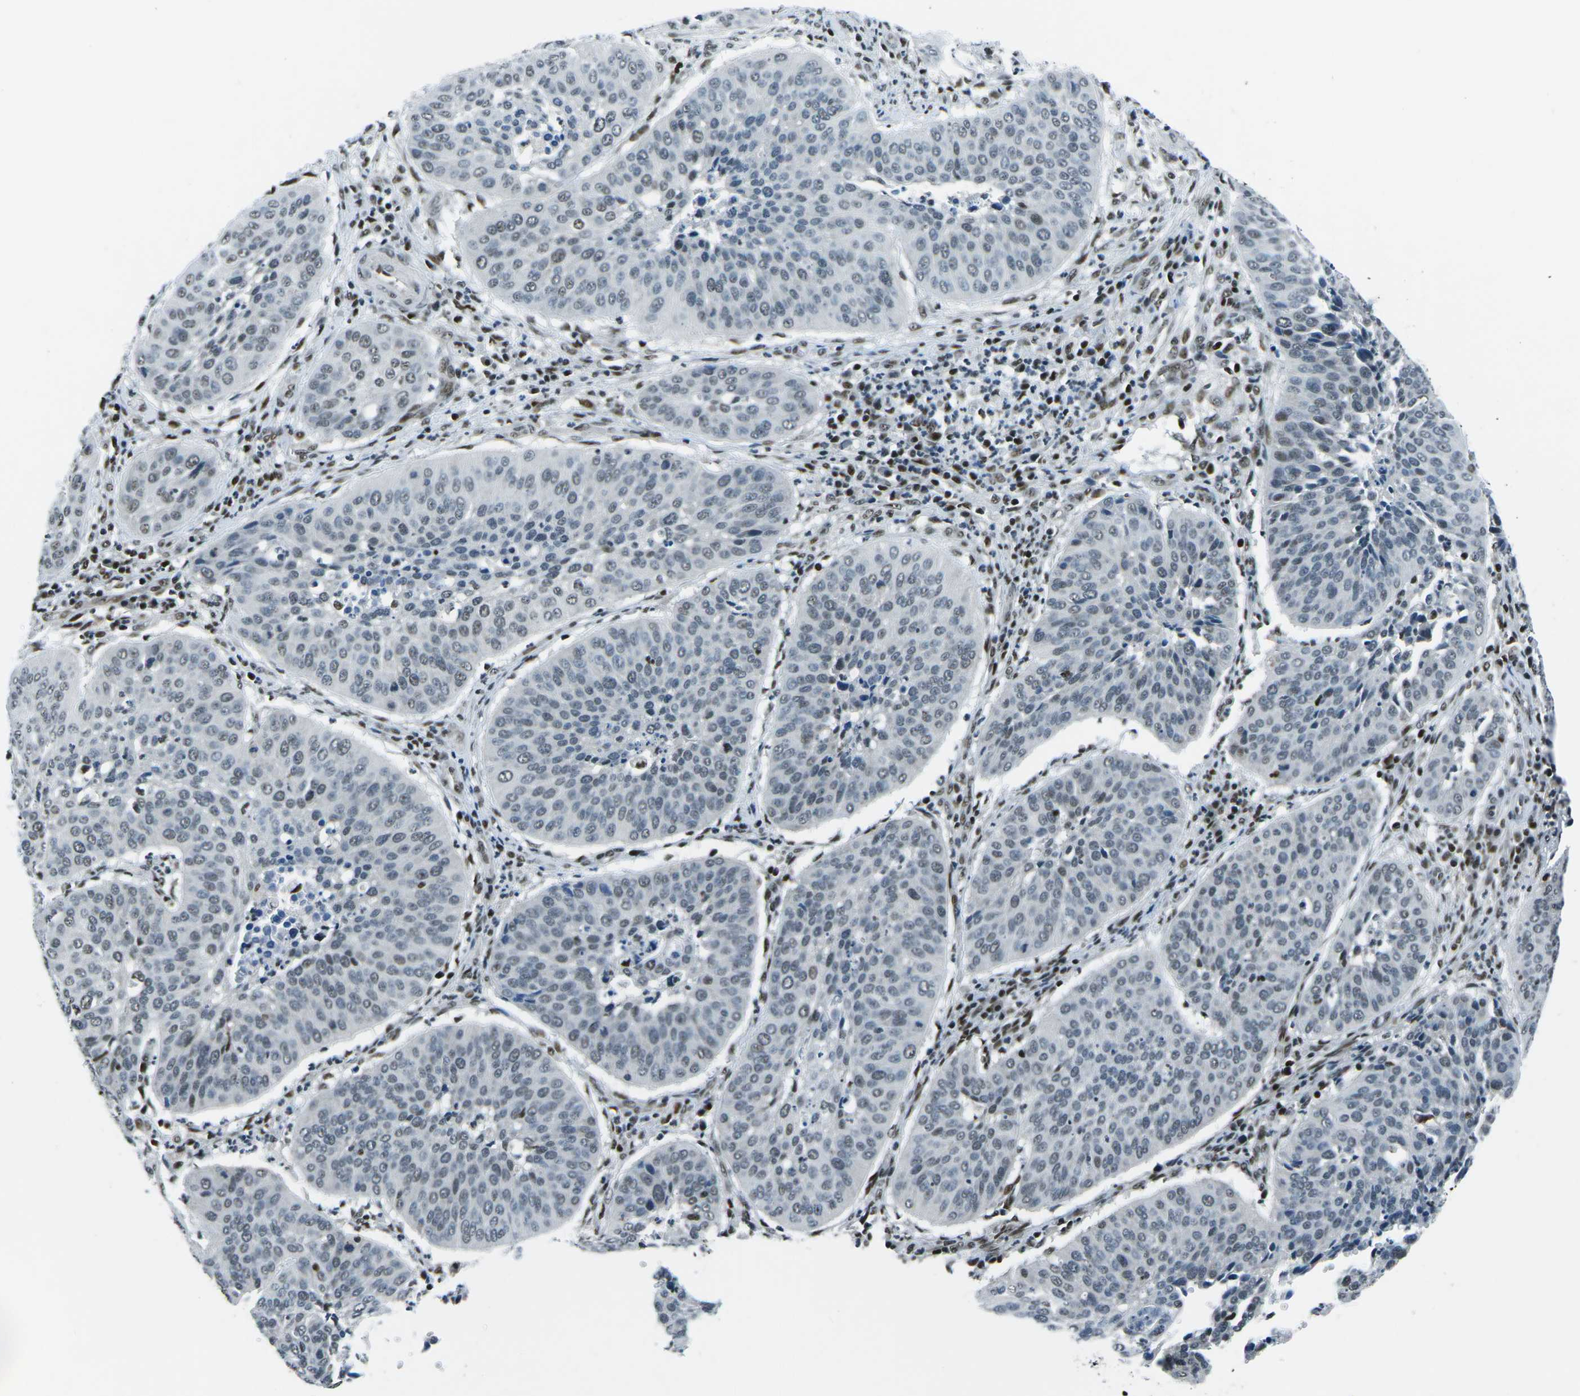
{"staining": {"intensity": "weak", "quantity": "<25%", "location": "nuclear"}, "tissue": "cervical cancer", "cell_type": "Tumor cells", "image_type": "cancer", "snomed": [{"axis": "morphology", "description": "Normal tissue, NOS"}, {"axis": "morphology", "description": "Squamous cell carcinoma, NOS"}, {"axis": "topography", "description": "Cervix"}], "caption": "DAB immunohistochemical staining of squamous cell carcinoma (cervical) displays no significant positivity in tumor cells.", "gene": "RBL2", "patient": {"sex": "female", "age": 39}}